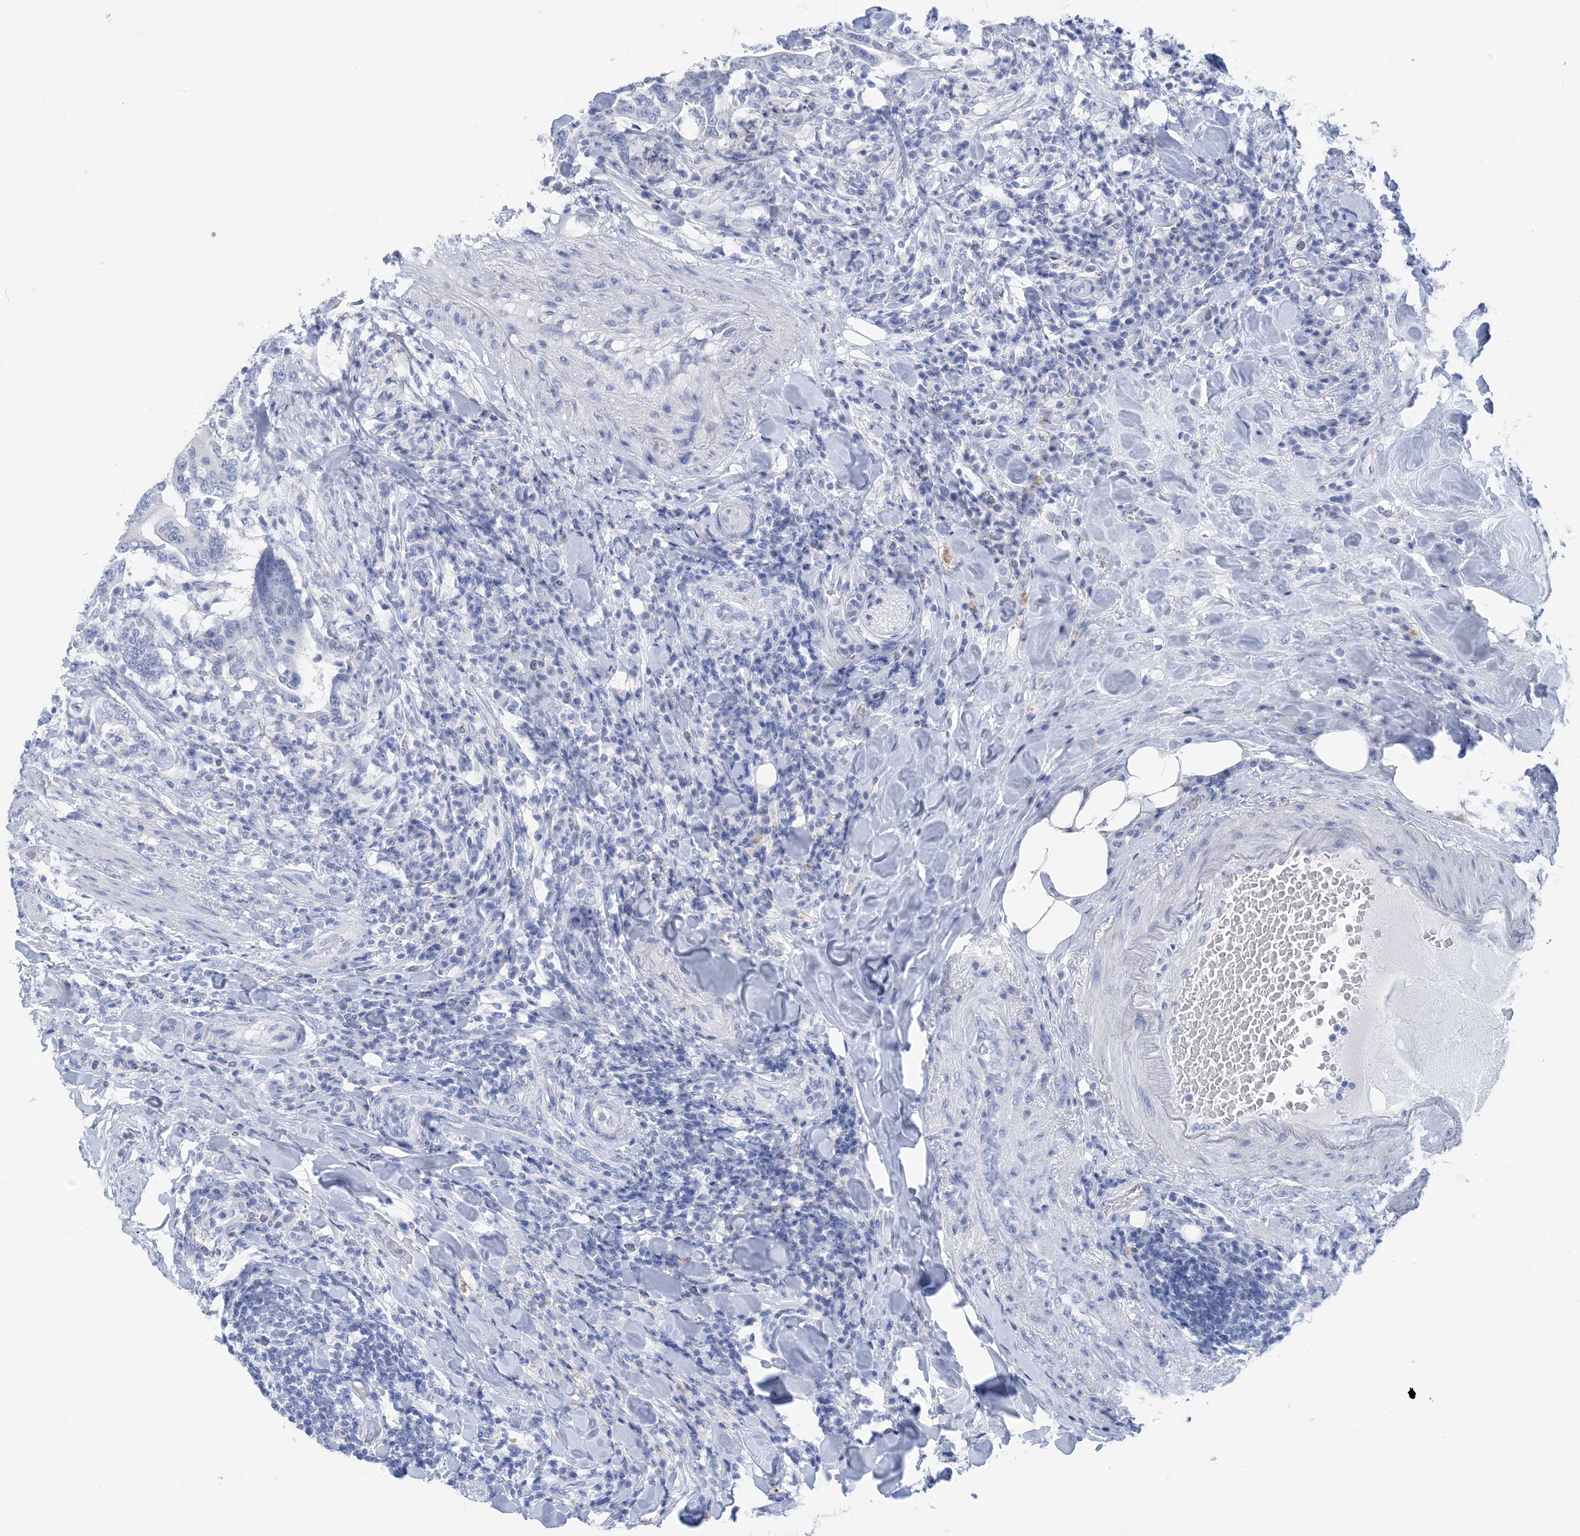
{"staining": {"intensity": "negative", "quantity": "none", "location": "none"}, "tissue": "colorectal cancer", "cell_type": "Tumor cells", "image_type": "cancer", "snomed": [{"axis": "morphology", "description": "Adenocarcinoma, NOS"}, {"axis": "topography", "description": "Colon"}], "caption": "DAB (3,3'-diaminobenzidine) immunohistochemical staining of human adenocarcinoma (colorectal) shows no significant staining in tumor cells.", "gene": "SH3YL1", "patient": {"sex": "female", "age": 66}}